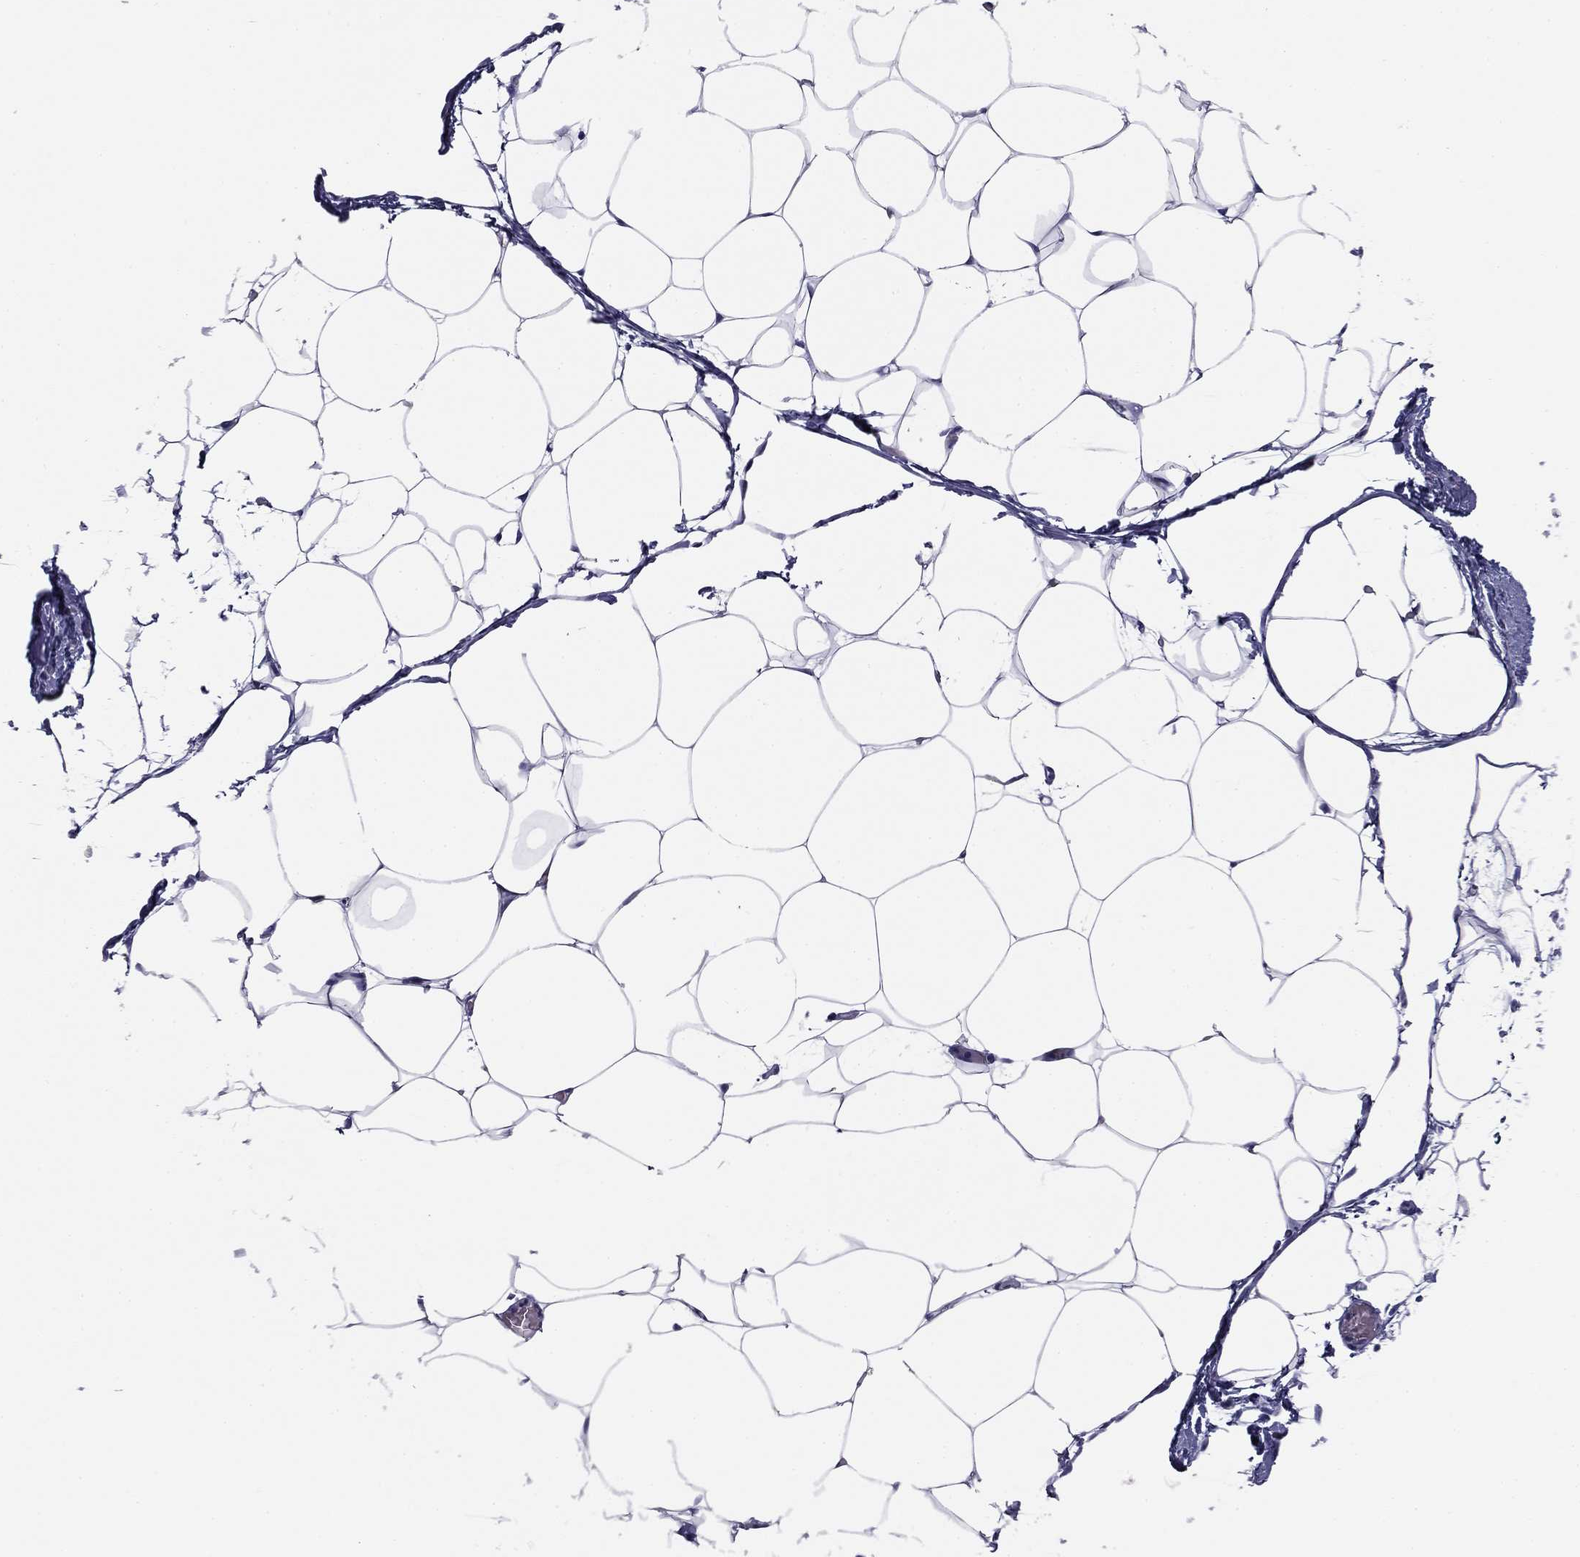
{"staining": {"intensity": "negative", "quantity": "none", "location": "none"}, "tissue": "adipose tissue", "cell_type": "Adipocytes", "image_type": "normal", "snomed": [{"axis": "morphology", "description": "Normal tissue, NOS"}, {"axis": "topography", "description": "Adipose tissue"}], "caption": "Image shows no protein expression in adipocytes of normal adipose tissue. The staining was performed using DAB (3,3'-diaminobenzidine) to visualize the protein expression in brown, while the nuclei were stained in blue with hematoxylin (Magnification: 20x).", "gene": "ABCC2", "patient": {"sex": "male", "age": 57}}